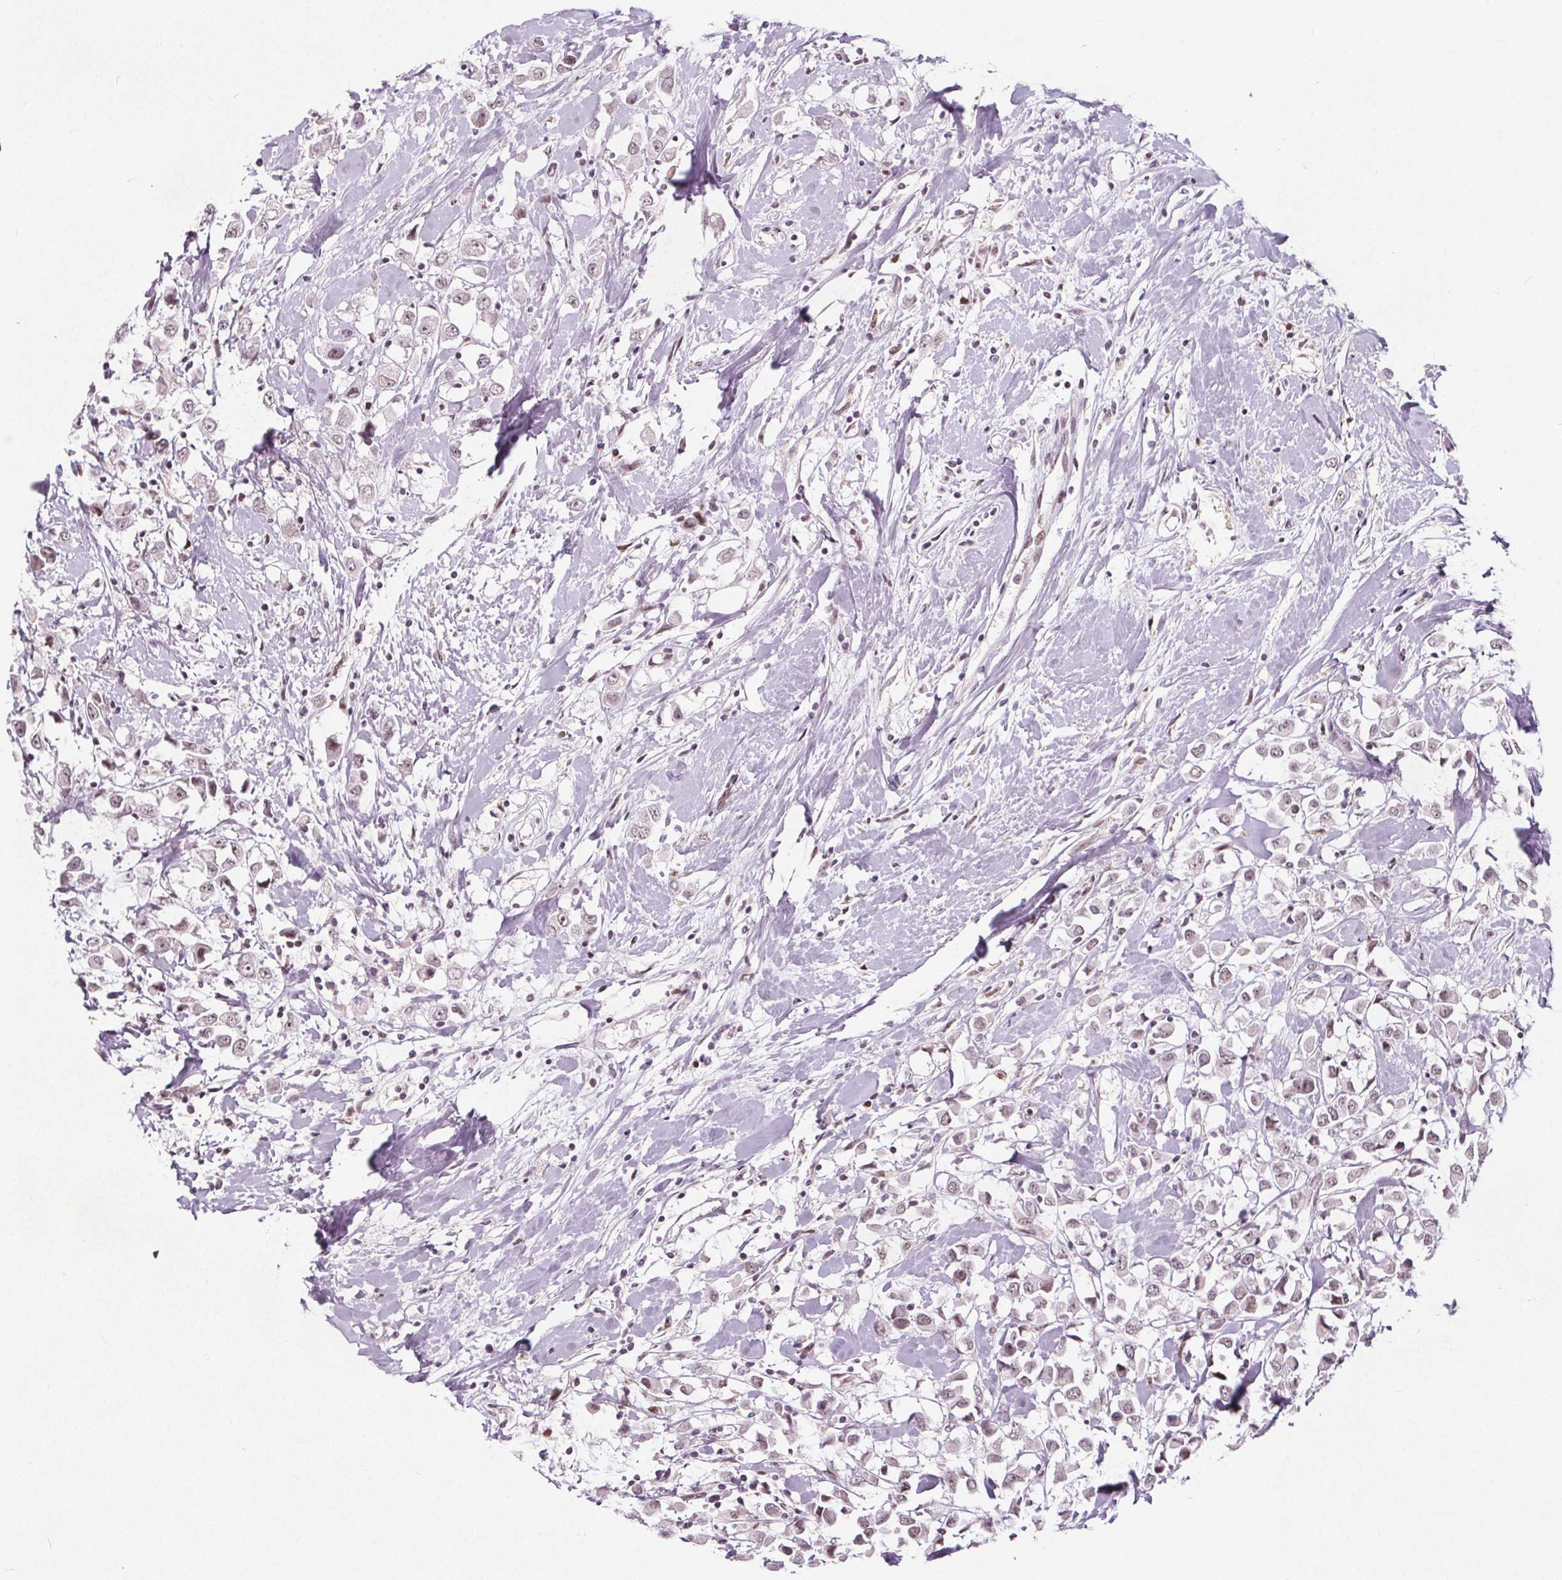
{"staining": {"intensity": "weak", "quantity": ">75%", "location": "nuclear"}, "tissue": "breast cancer", "cell_type": "Tumor cells", "image_type": "cancer", "snomed": [{"axis": "morphology", "description": "Duct carcinoma"}, {"axis": "topography", "description": "Breast"}], "caption": "Intraductal carcinoma (breast) tissue exhibits weak nuclear expression in about >75% of tumor cells, visualized by immunohistochemistry.", "gene": "TAF6L", "patient": {"sex": "female", "age": 61}}